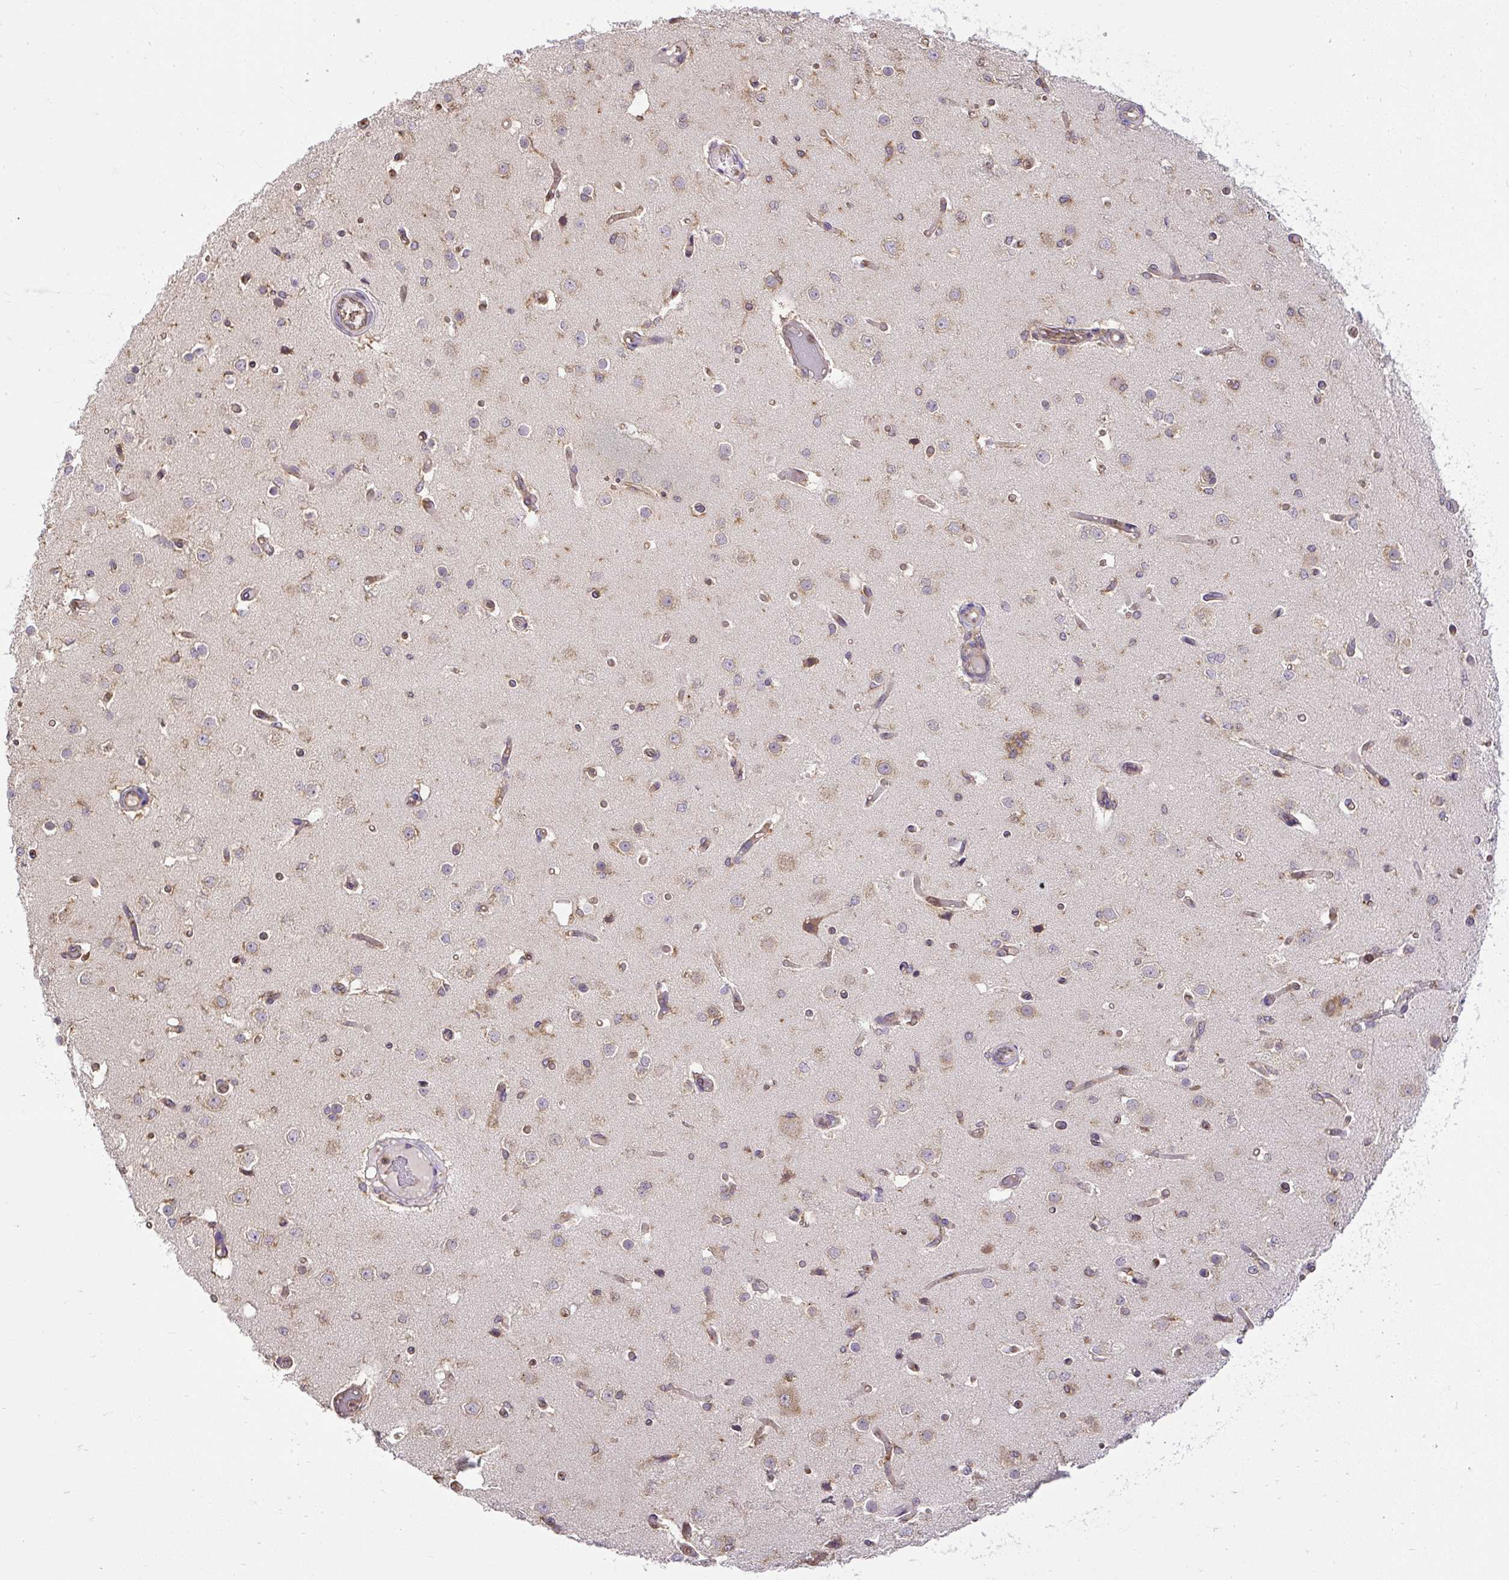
{"staining": {"intensity": "weak", "quantity": ">75%", "location": "cytoplasmic/membranous"}, "tissue": "cerebral cortex", "cell_type": "Endothelial cells", "image_type": "normal", "snomed": [{"axis": "morphology", "description": "Normal tissue, NOS"}, {"axis": "morphology", "description": "Inflammation, NOS"}, {"axis": "topography", "description": "Cerebral cortex"}], "caption": "DAB immunohistochemical staining of normal cerebral cortex exhibits weak cytoplasmic/membranous protein expression in approximately >75% of endothelial cells.", "gene": "SMC4", "patient": {"sex": "male", "age": 6}}